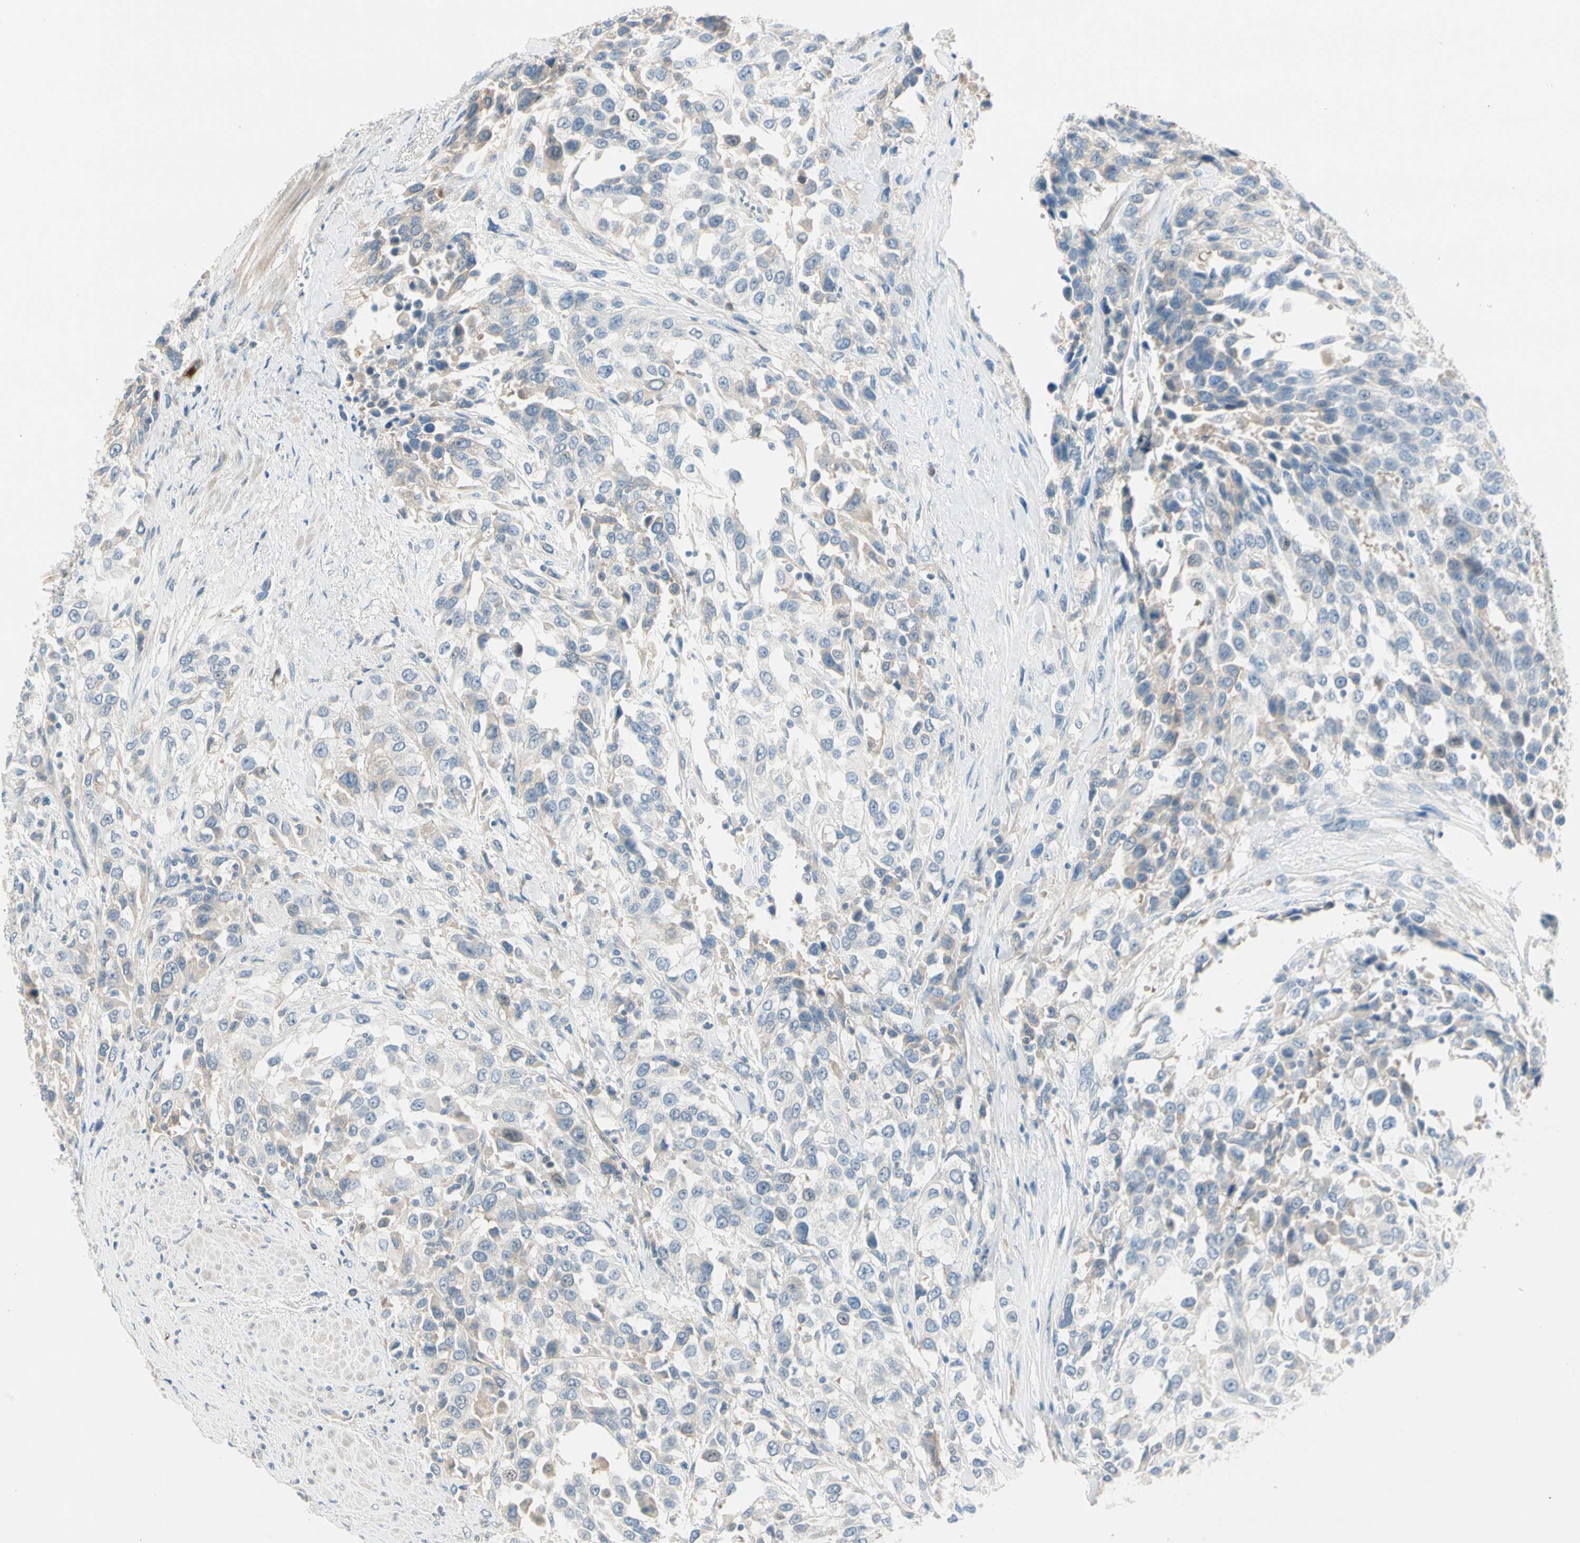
{"staining": {"intensity": "weak", "quantity": "<25%", "location": "cytoplasmic/membranous"}, "tissue": "urothelial cancer", "cell_type": "Tumor cells", "image_type": "cancer", "snomed": [{"axis": "morphology", "description": "Urothelial carcinoma, High grade"}, {"axis": "topography", "description": "Urinary bladder"}], "caption": "DAB (3,3'-diaminobenzidine) immunohistochemical staining of urothelial cancer shows no significant expression in tumor cells.", "gene": "SERPIND1", "patient": {"sex": "female", "age": 80}}